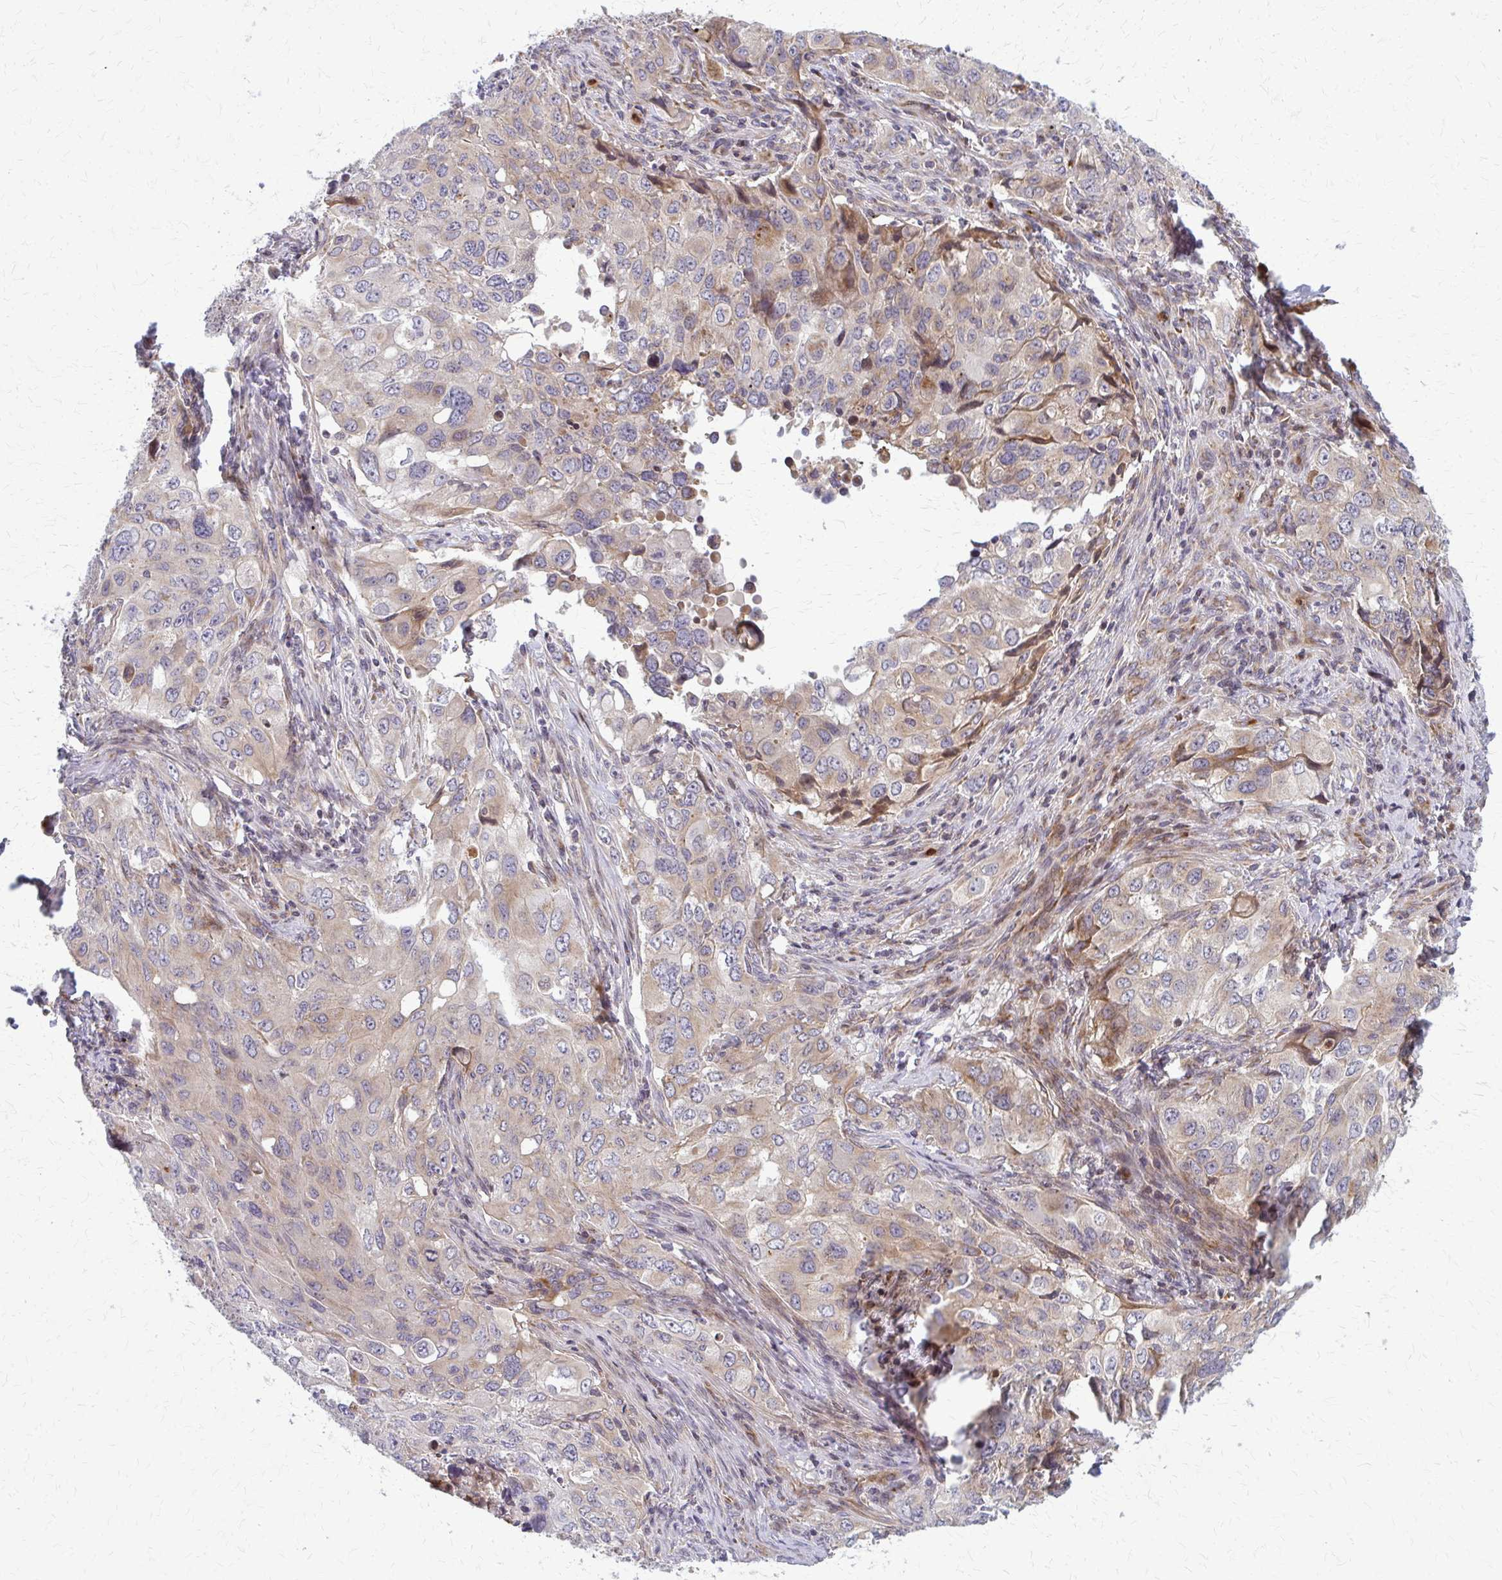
{"staining": {"intensity": "weak", "quantity": "25%-75%", "location": "cytoplasmic/membranous"}, "tissue": "lung cancer", "cell_type": "Tumor cells", "image_type": "cancer", "snomed": [{"axis": "morphology", "description": "Adenocarcinoma, NOS"}, {"axis": "morphology", "description": "Adenocarcinoma, metastatic, NOS"}, {"axis": "topography", "description": "Lymph node"}, {"axis": "topography", "description": "Lung"}], "caption": "The histopathology image exhibits immunohistochemical staining of lung cancer (metastatic adenocarcinoma). There is weak cytoplasmic/membranous positivity is appreciated in about 25%-75% of tumor cells.", "gene": "MCCC1", "patient": {"sex": "female", "age": 42}}